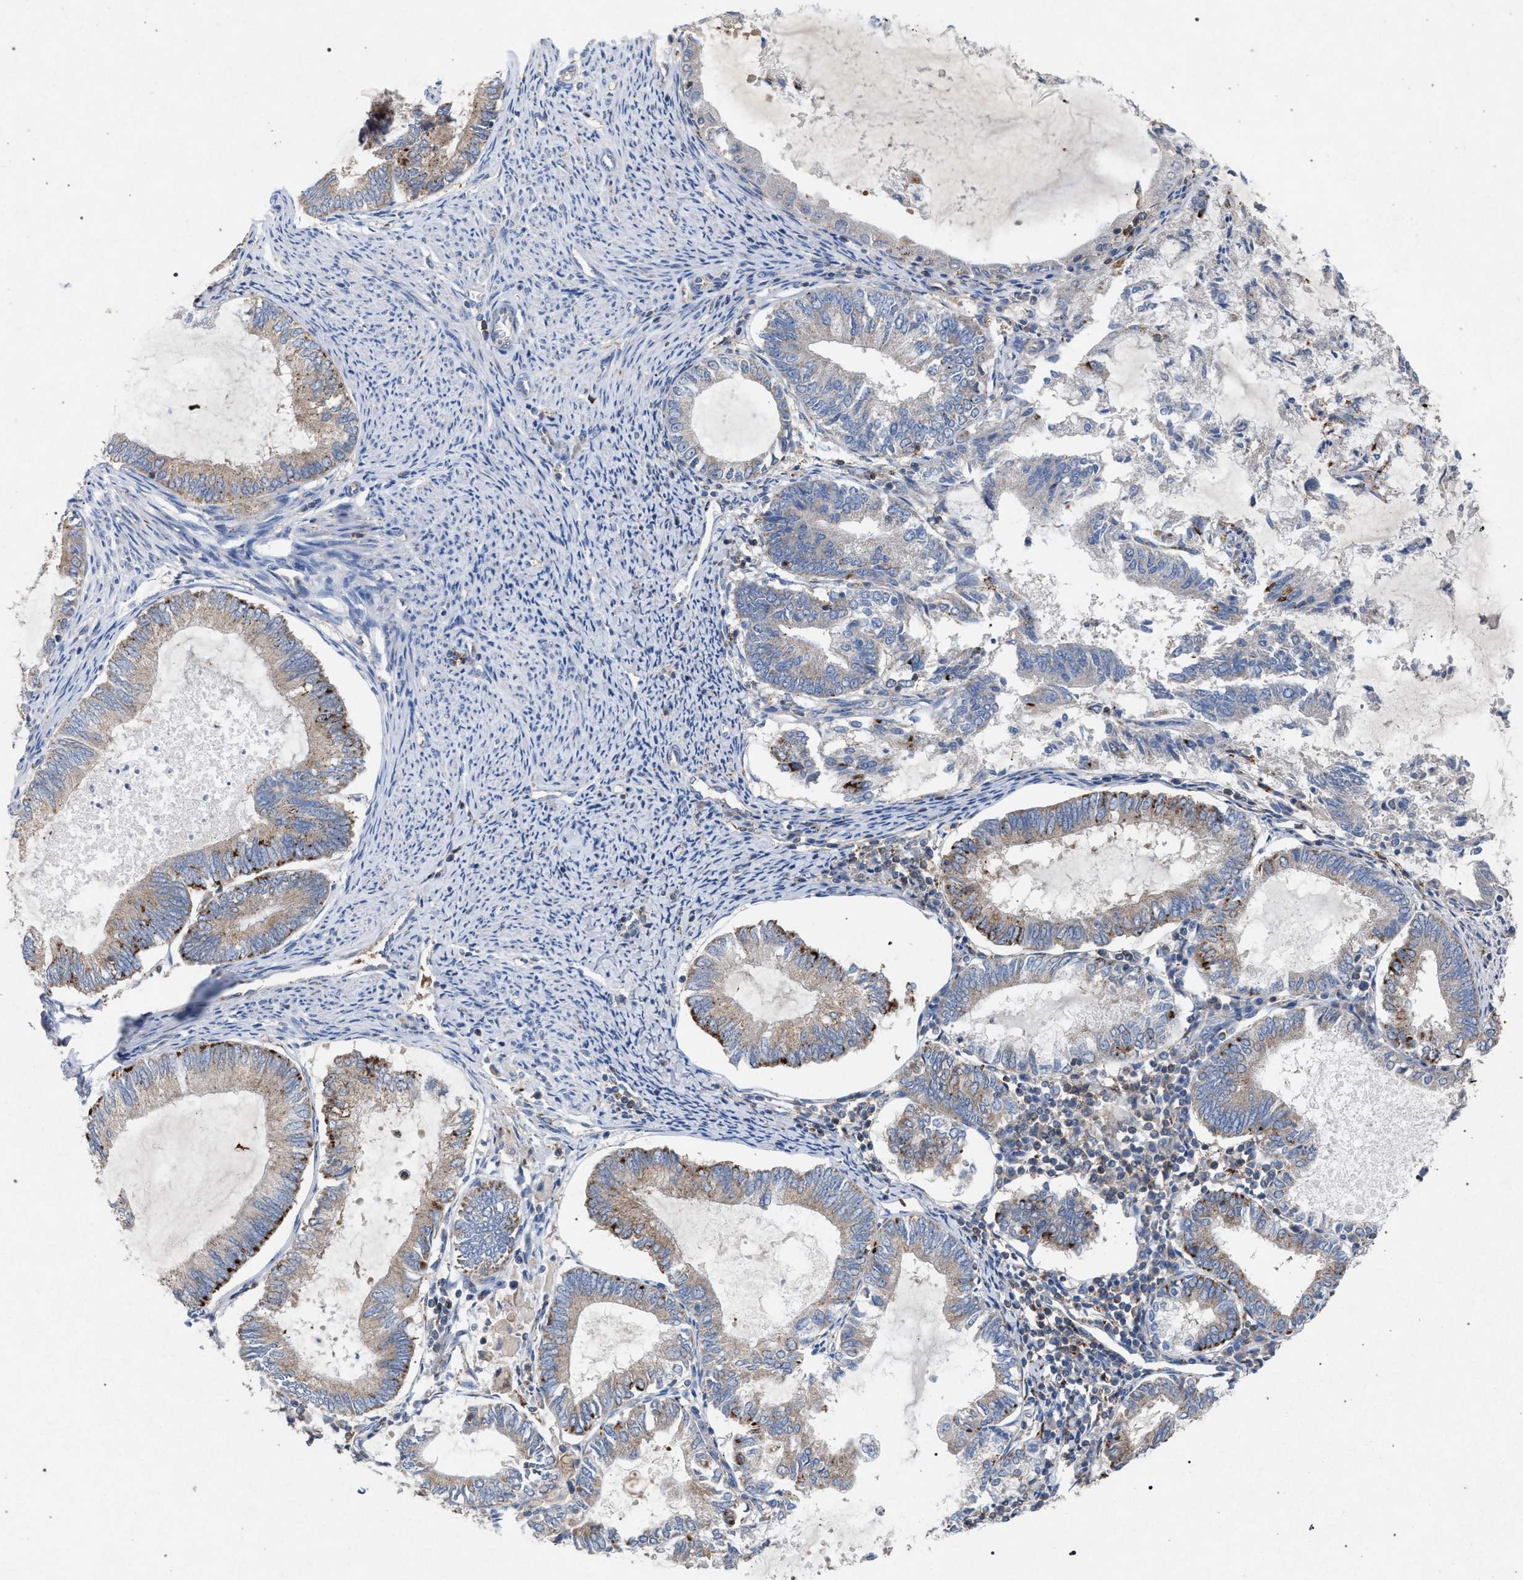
{"staining": {"intensity": "moderate", "quantity": "<25%", "location": "cytoplasmic/membranous"}, "tissue": "endometrial cancer", "cell_type": "Tumor cells", "image_type": "cancer", "snomed": [{"axis": "morphology", "description": "Adenocarcinoma, NOS"}, {"axis": "topography", "description": "Endometrium"}], "caption": "Immunohistochemistry (IHC) (DAB (3,3'-diaminobenzidine)) staining of human endometrial cancer exhibits moderate cytoplasmic/membranous protein staining in about <25% of tumor cells. (DAB IHC, brown staining for protein, blue staining for nuclei).", "gene": "VPS13A", "patient": {"sex": "female", "age": 86}}